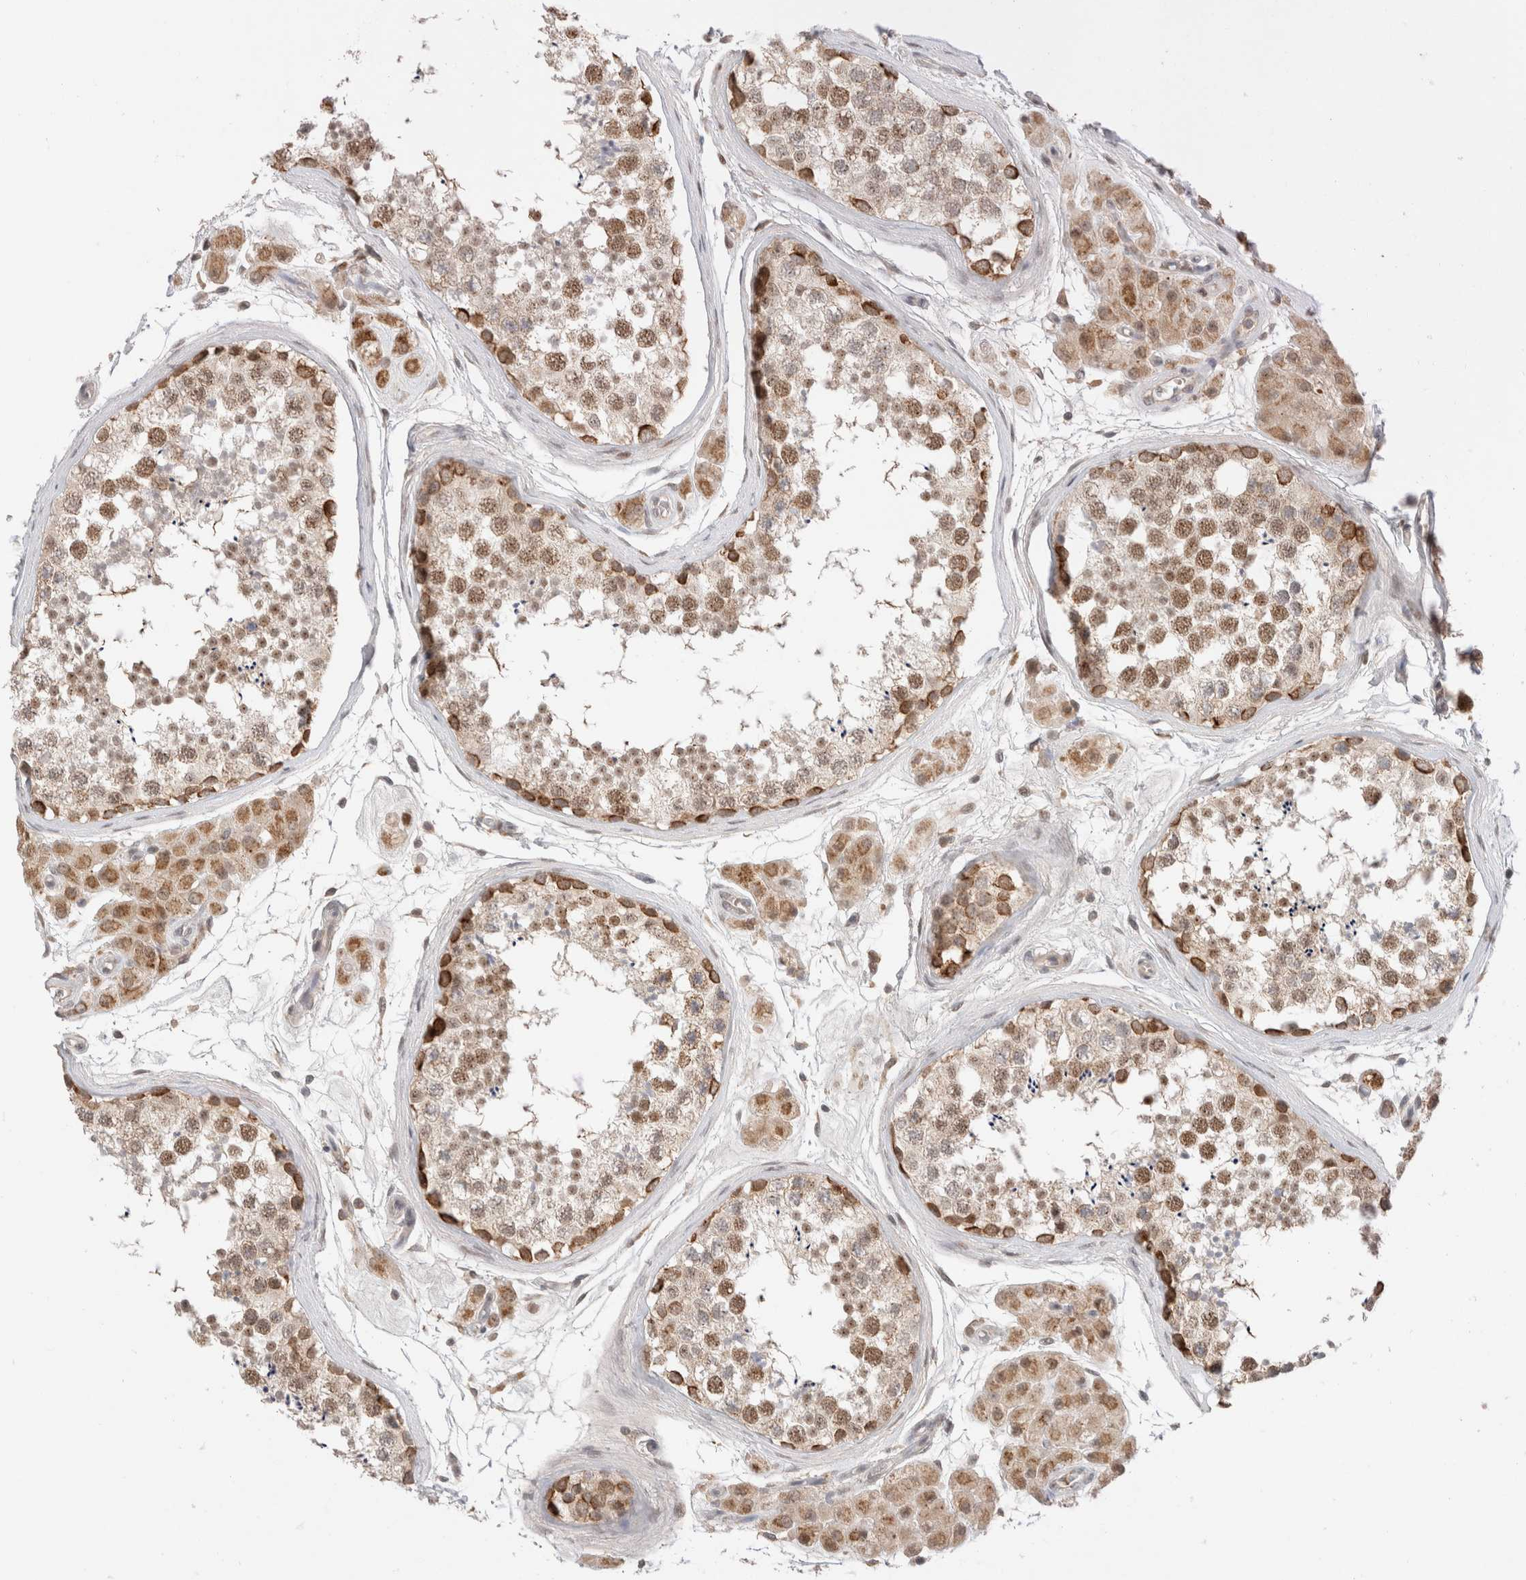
{"staining": {"intensity": "moderate", "quantity": "25%-75%", "location": "cytoplasmic/membranous,nuclear"}, "tissue": "testis", "cell_type": "Cells in seminiferous ducts", "image_type": "normal", "snomed": [{"axis": "morphology", "description": "Normal tissue, NOS"}, {"axis": "topography", "description": "Testis"}], "caption": "Testis was stained to show a protein in brown. There is medium levels of moderate cytoplasmic/membranous,nuclear expression in approximately 25%-75% of cells in seminiferous ducts. (DAB IHC with brightfield microscopy, high magnification).", "gene": "MRM3", "patient": {"sex": "male", "age": 56}}